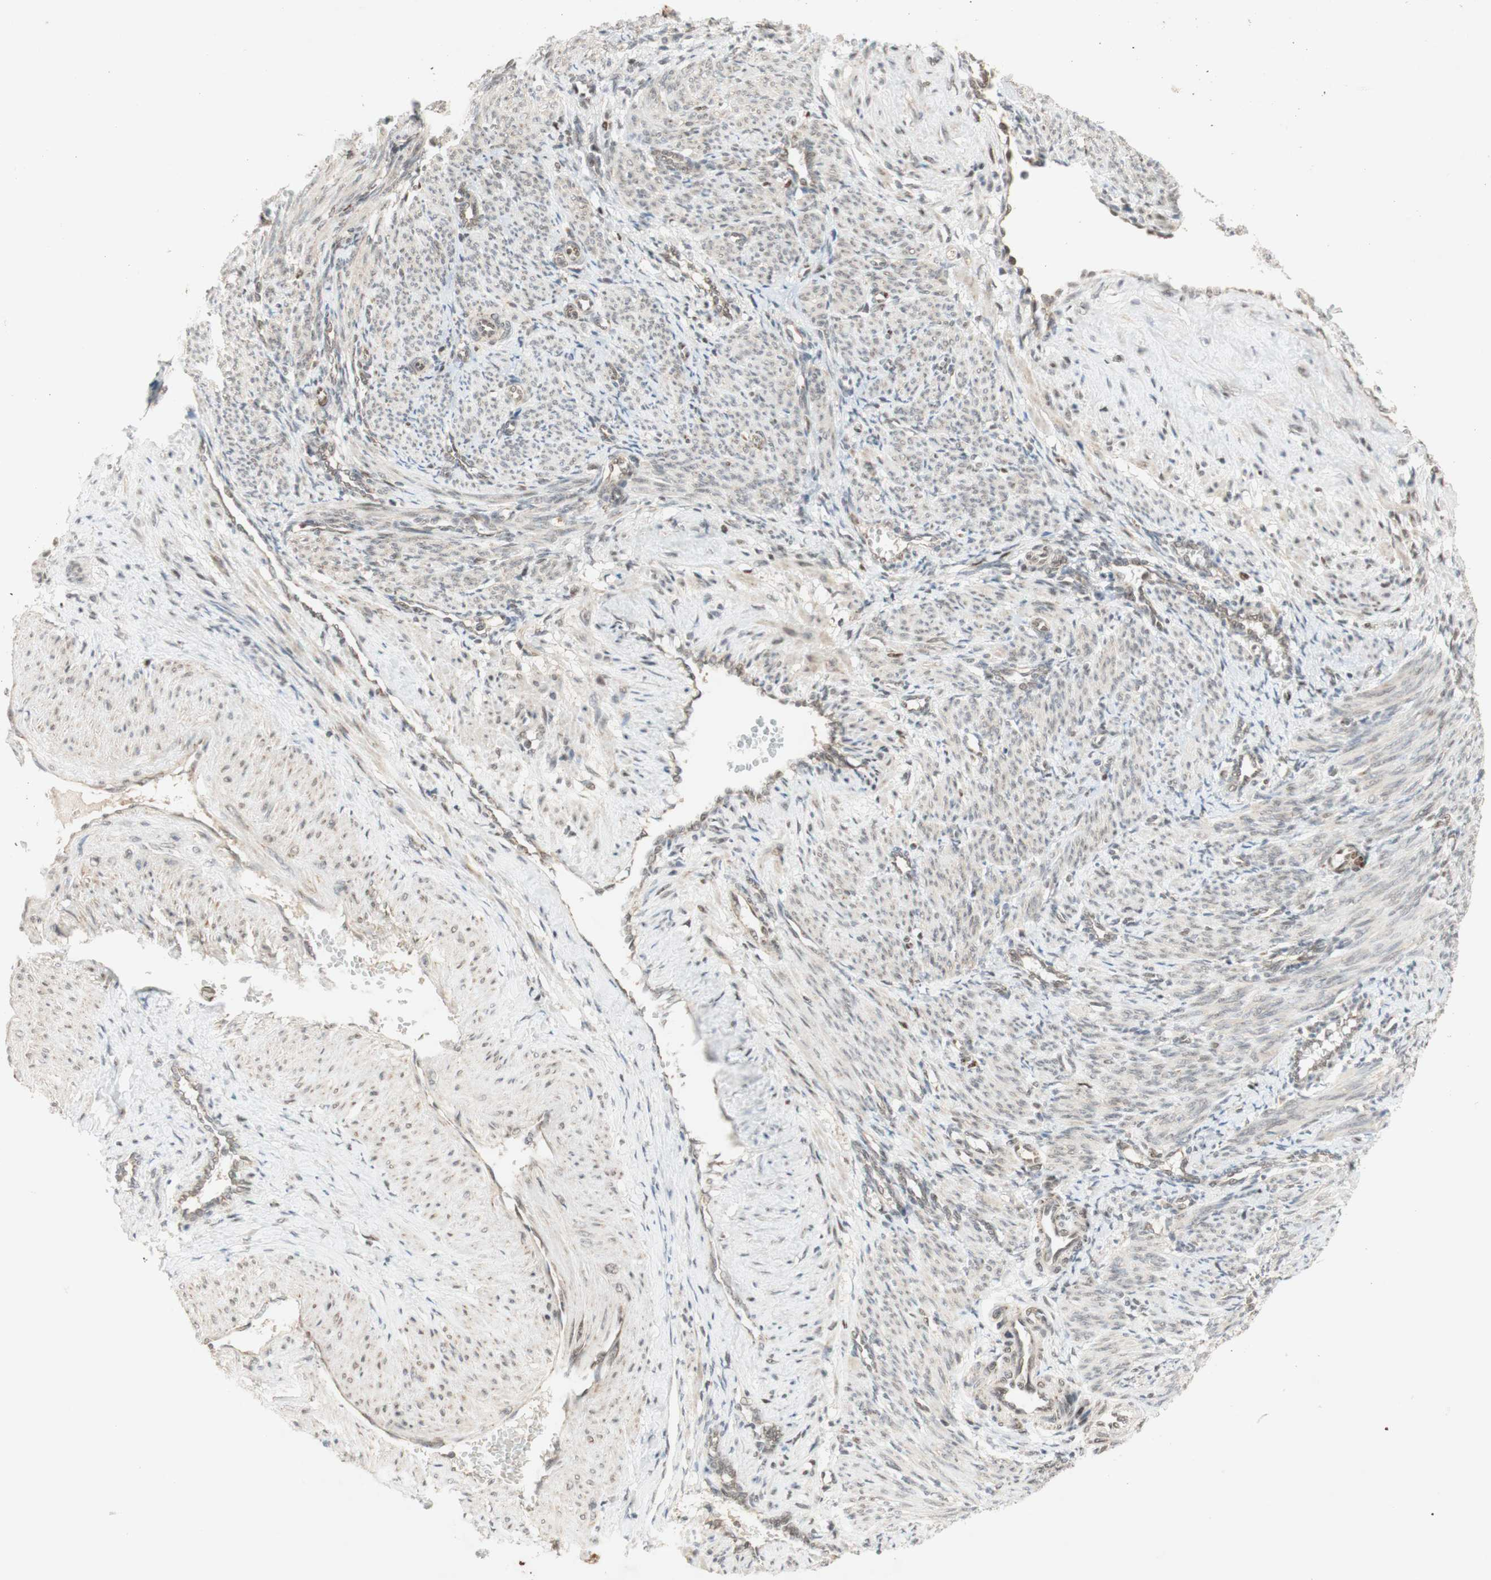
{"staining": {"intensity": "weak", "quantity": "25%-75%", "location": "cytoplasmic/membranous,nuclear"}, "tissue": "smooth muscle", "cell_type": "Smooth muscle cells", "image_type": "normal", "snomed": [{"axis": "morphology", "description": "Normal tissue, NOS"}, {"axis": "topography", "description": "Endometrium"}], "caption": "Benign smooth muscle displays weak cytoplasmic/membranous,nuclear expression in about 25%-75% of smooth muscle cells, visualized by immunohistochemistry.", "gene": "DNMT3A", "patient": {"sex": "female", "age": 33}}